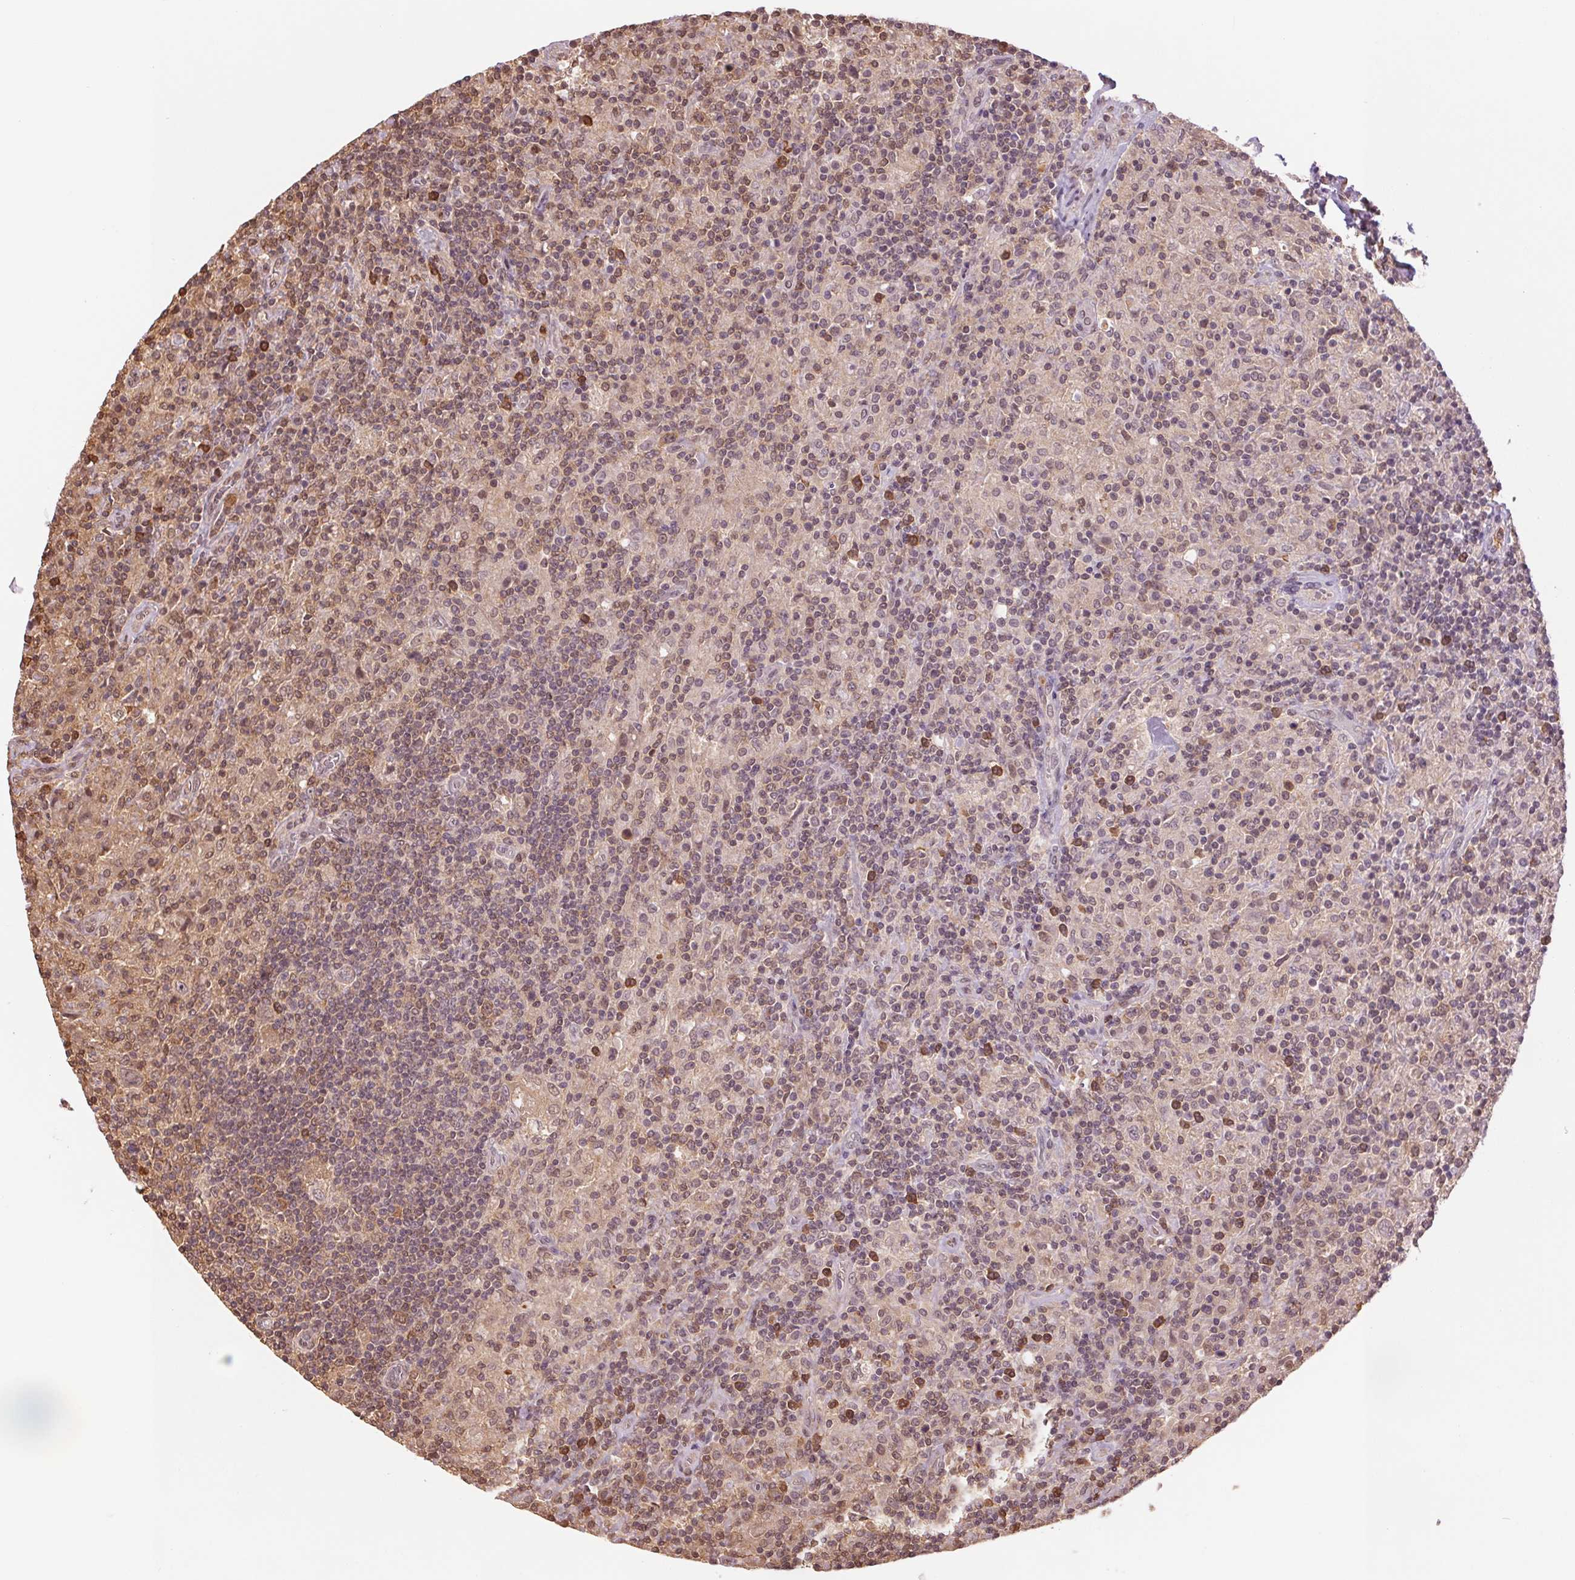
{"staining": {"intensity": "negative", "quantity": "none", "location": "none"}, "tissue": "lymphoma", "cell_type": "Tumor cells", "image_type": "cancer", "snomed": [{"axis": "morphology", "description": "Hodgkin's disease, NOS"}, {"axis": "topography", "description": "Lymph node"}], "caption": "There is no significant positivity in tumor cells of lymphoma.", "gene": "CDC123", "patient": {"sex": "male", "age": 70}}